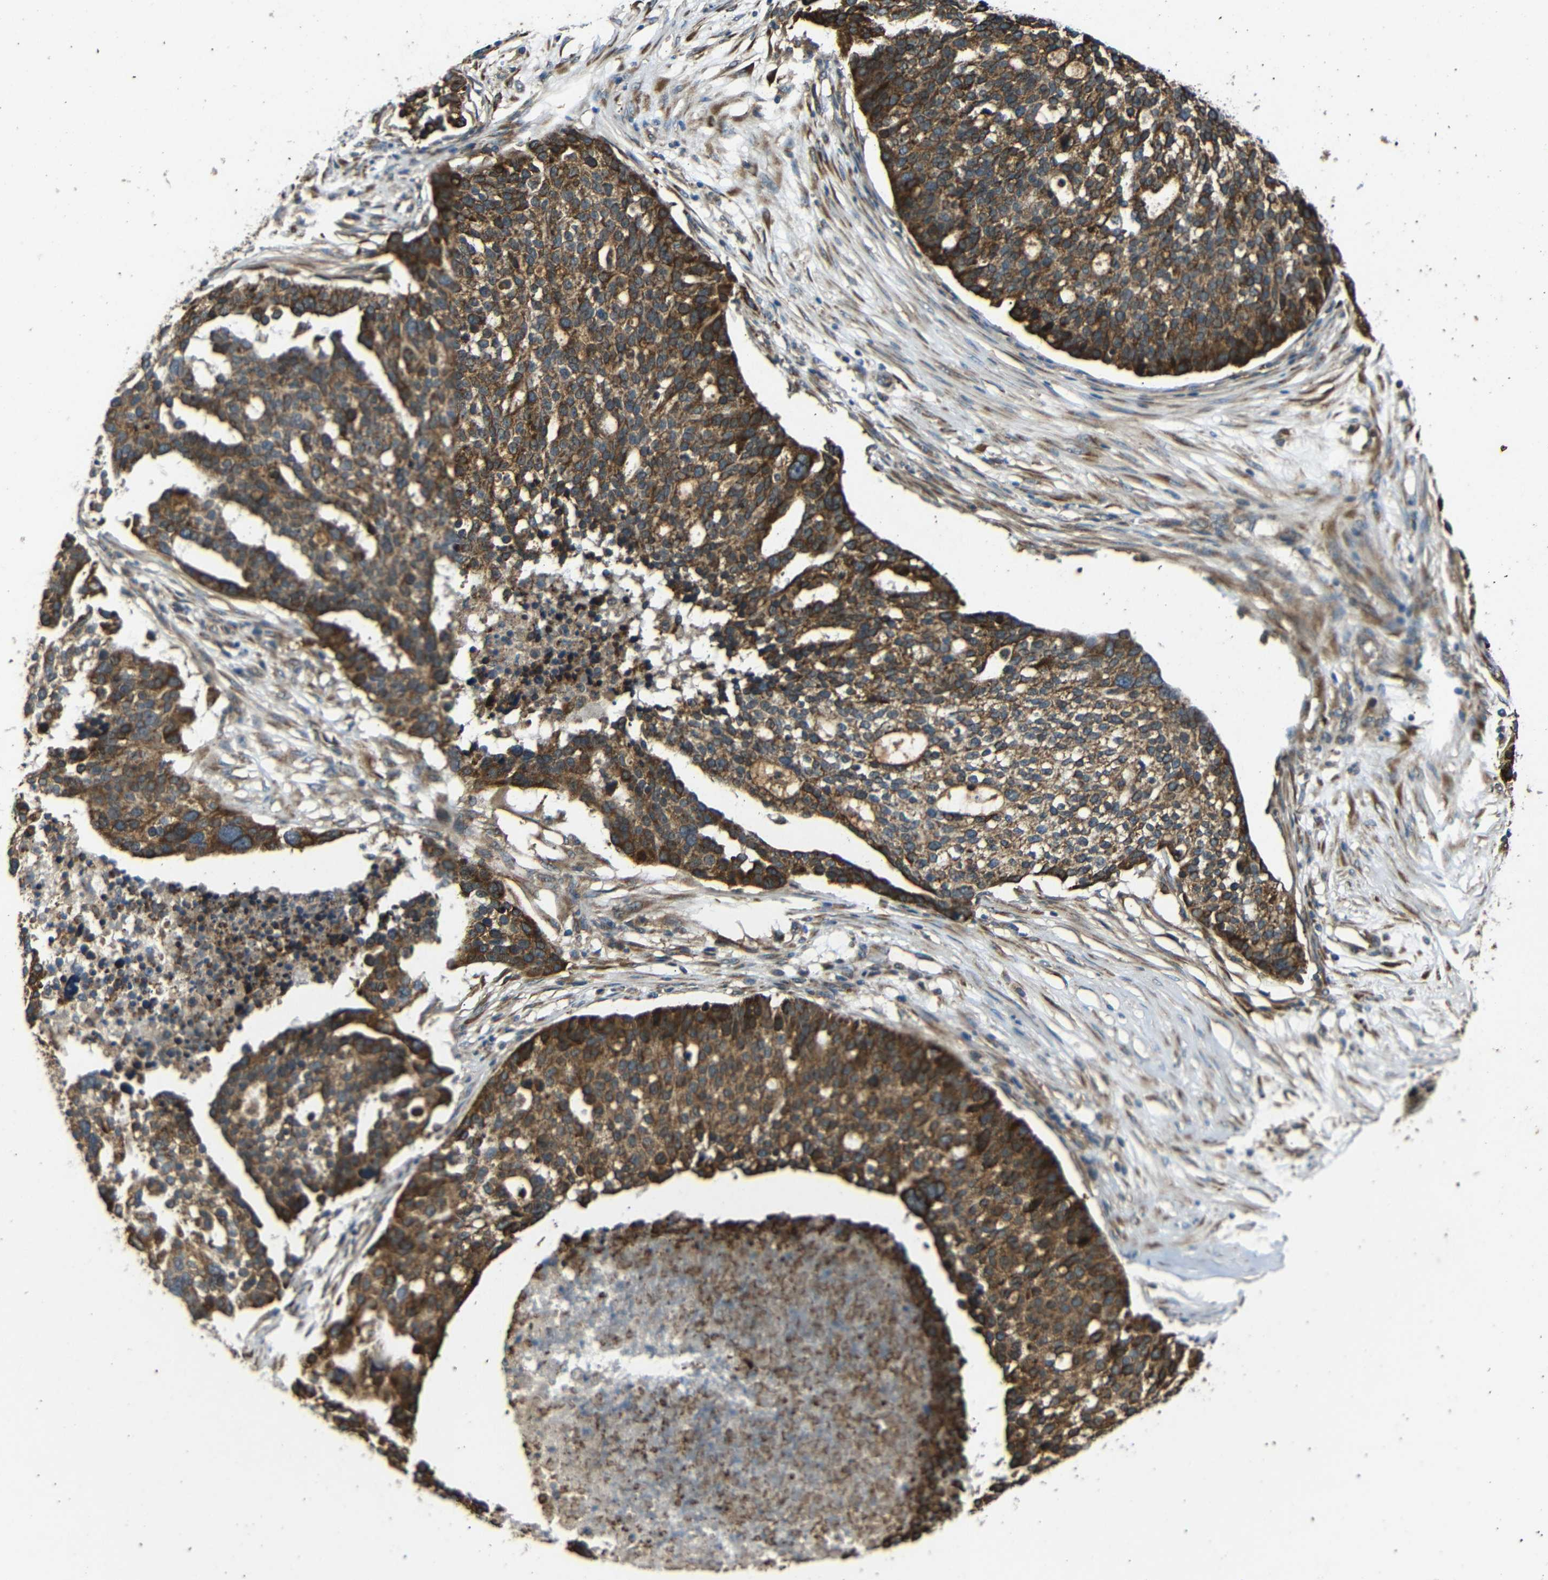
{"staining": {"intensity": "strong", "quantity": ">75%", "location": "cytoplasmic/membranous"}, "tissue": "ovarian cancer", "cell_type": "Tumor cells", "image_type": "cancer", "snomed": [{"axis": "morphology", "description": "Cystadenocarcinoma, serous, NOS"}, {"axis": "topography", "description": "Ovary"}], "caption": "Immunohistochemistry (DAB) staining of ovarian serous cystadenocarcinoma reveals strong cytoplasmic/membranous protein staining in approximately >75% of tumor cells. (IHC, brightfield microscopy, high magnification).", "gene": "TRPC1", "patient": {"sex": "female", "age": 59}}